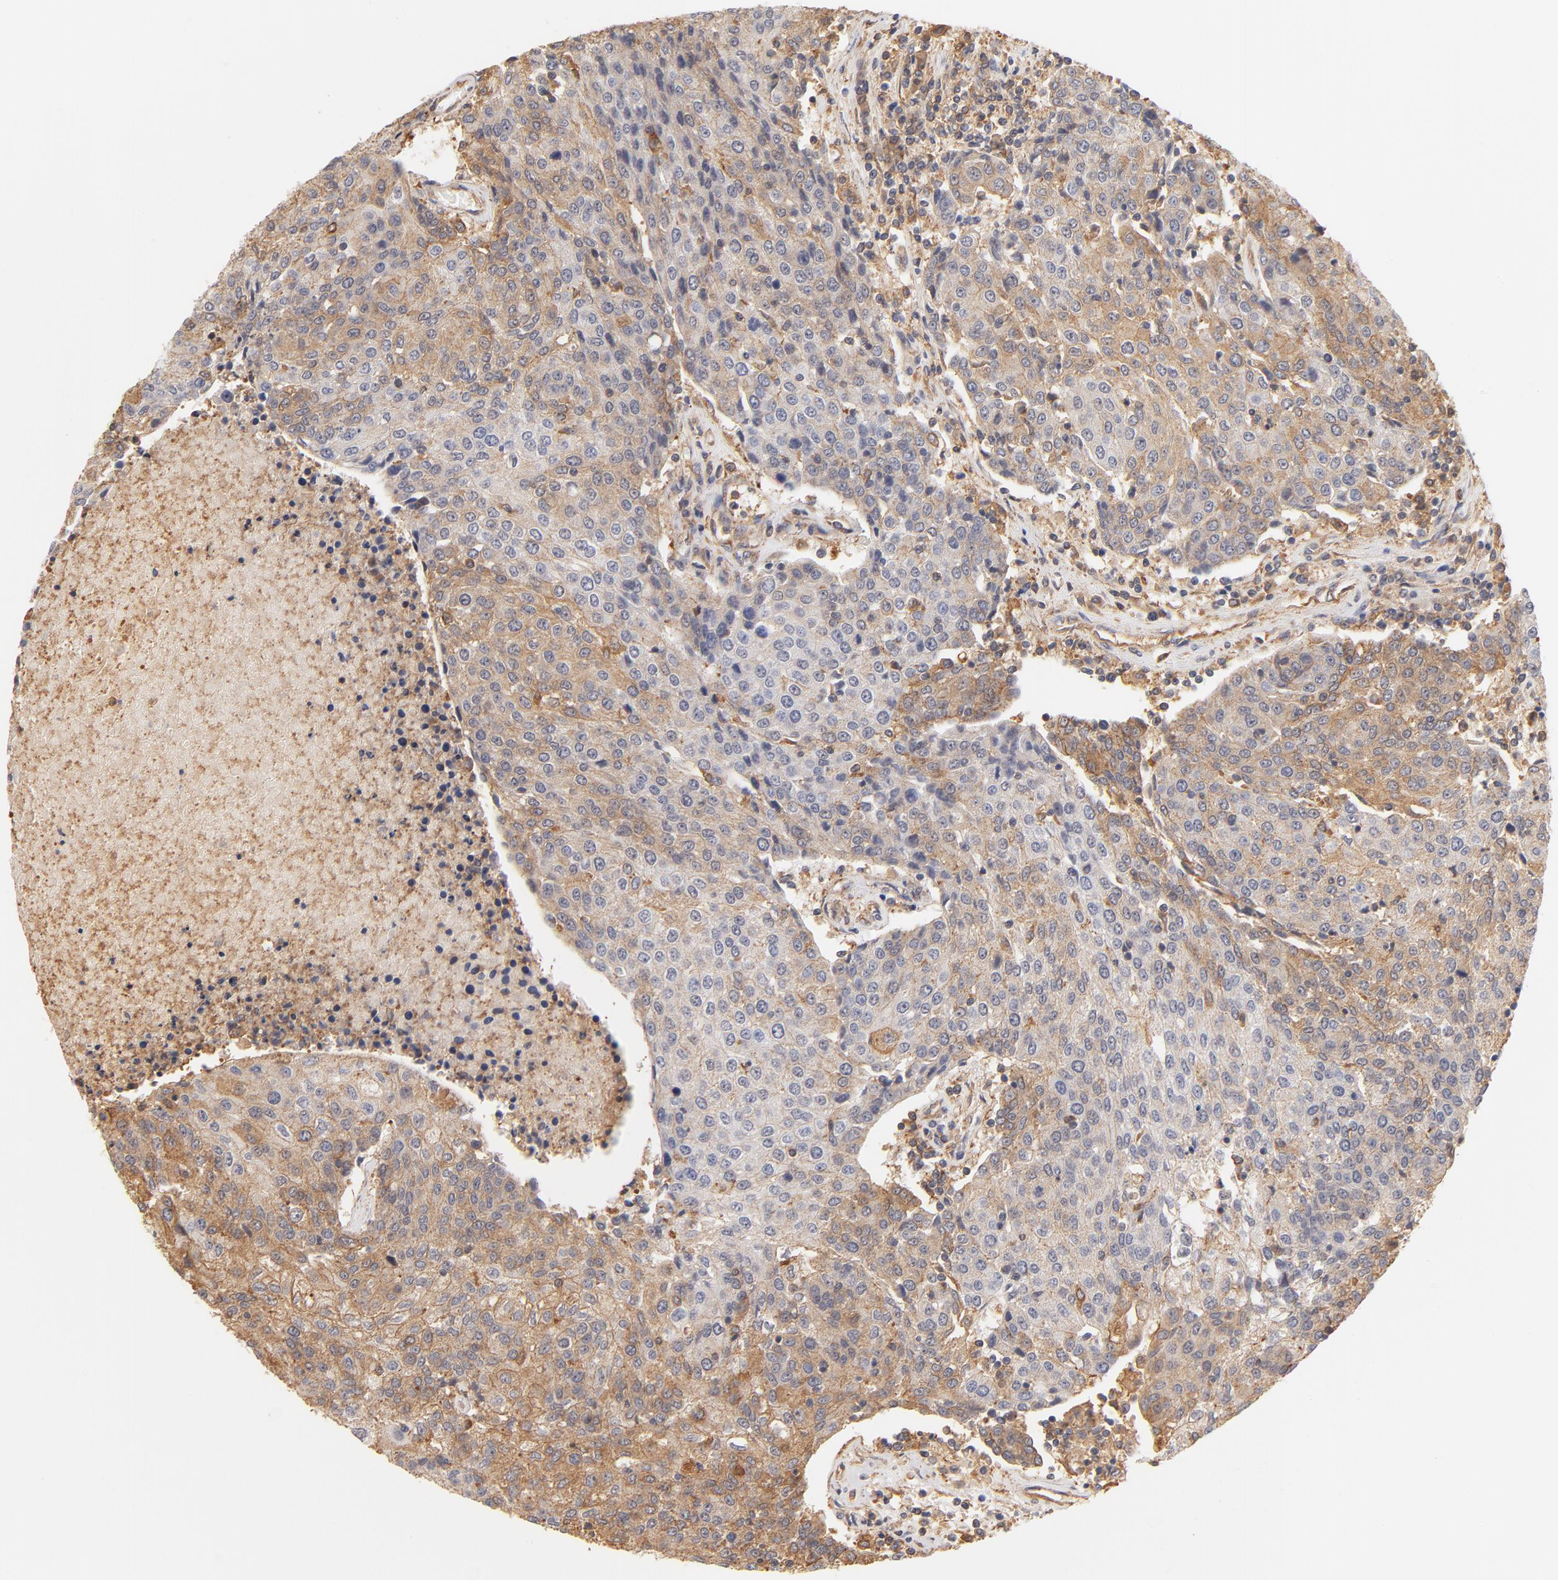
{"staining": {"intensity": "moderate", "quantity": "25%-75%", "location": "cytoplasmic/membranous"}, "tissue": "urothelial cancer", "cell_type": "Tumor cells", "image_type": "cancer", "snomed": [{"axis": "morphology", "description": "Urothelial carcinoma, High grade"}, {"axis": "topography", "description": "Urinary bladder"}], "caption": "Urothelial cancer stained with DAB (3,3'-diaminobenzidine) immunohistochemistry (IHC) reveals medium levels of moderate cytoplasmic/membranous positivity in approximately 25%-75% of tumor cells.", "gene": "FCMR", "patient": {"sex": "female", "age": 85}}